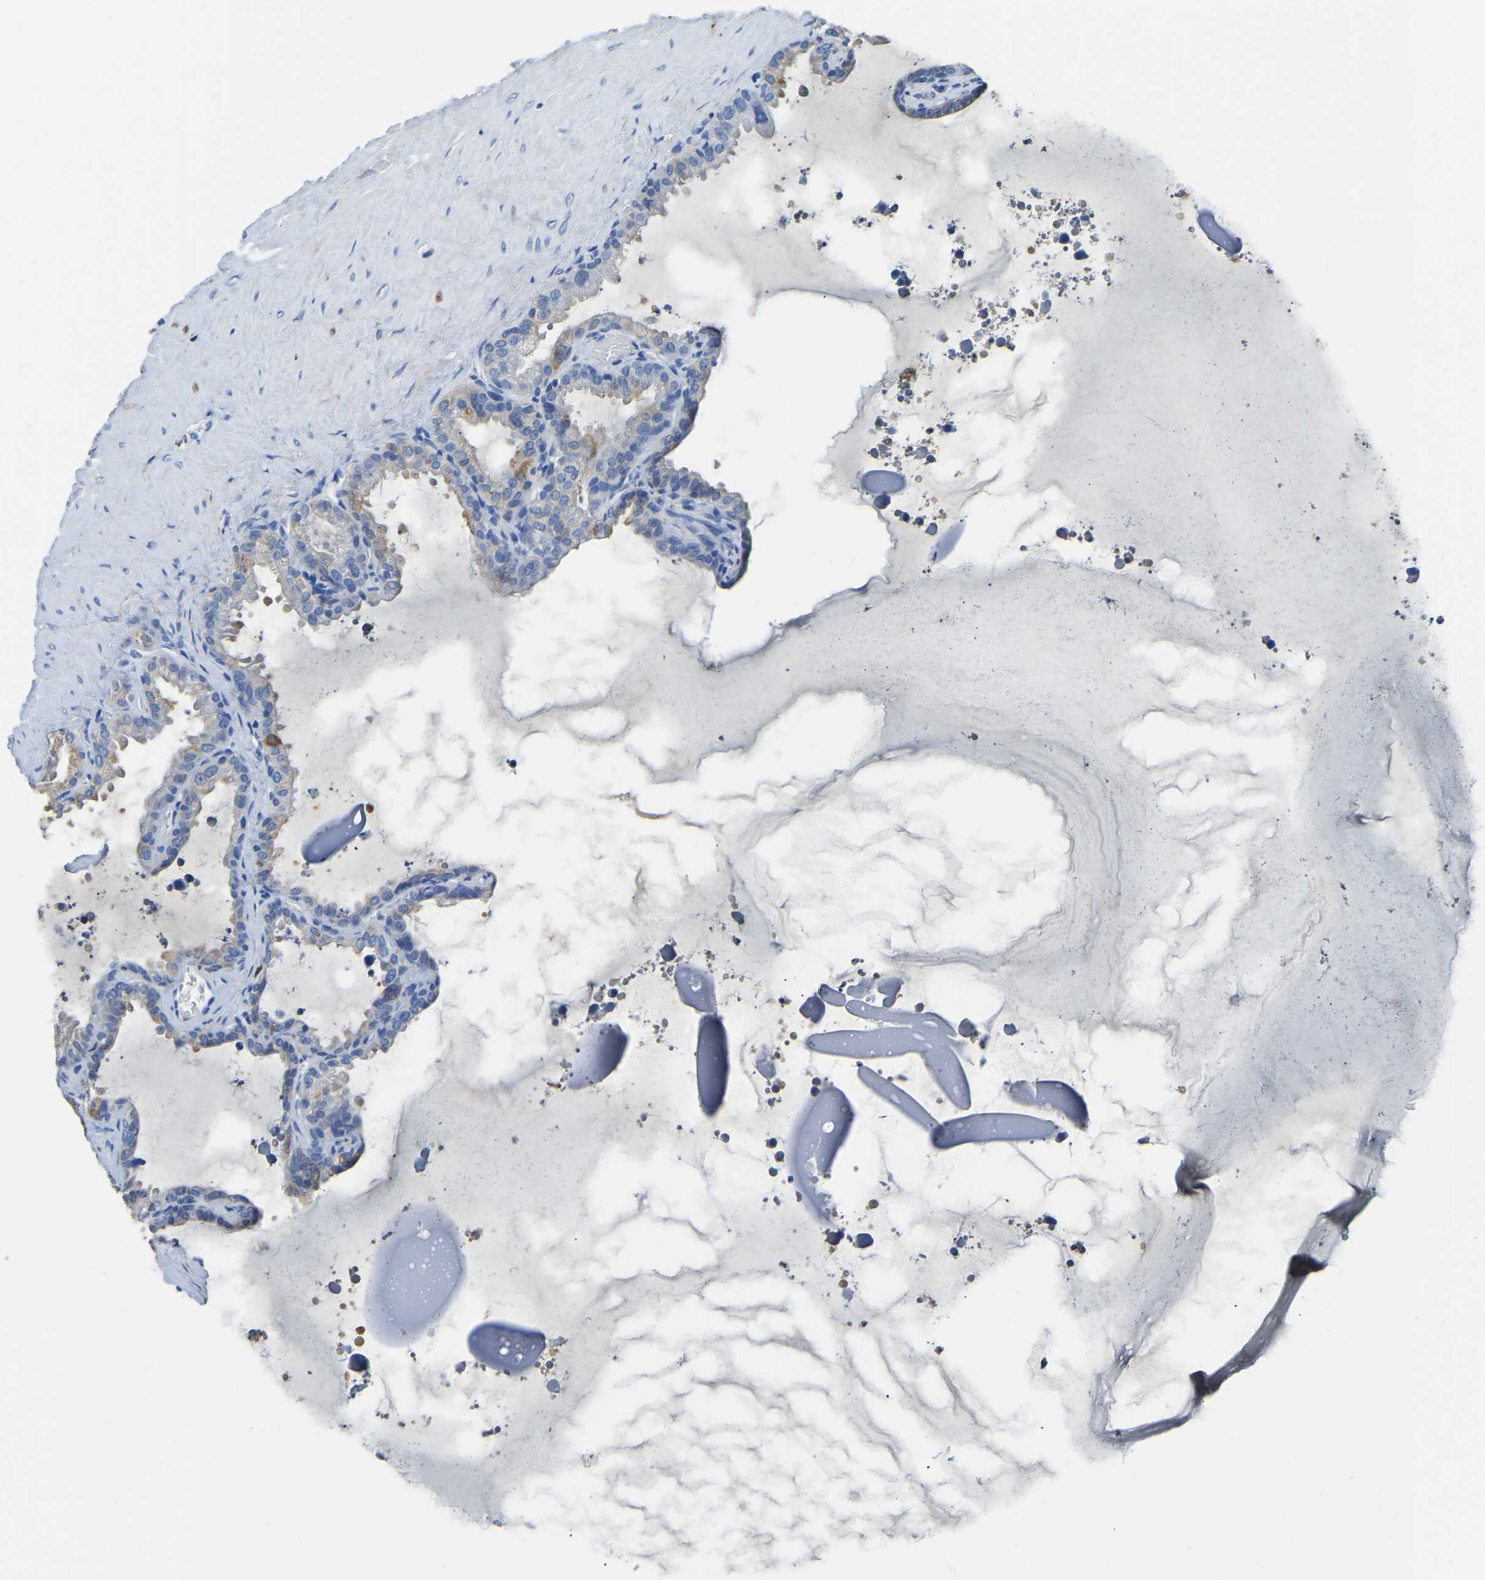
{"staining": {"intensity": "moderate", "quantity": "25%-75%", "location": "cytoplasmic/membranous"}, "tissue": "seminal vesicle", "cell_type": "Glandular cells", "image_type": "normal", "snomed": [{"axis": "morphology", "description": "Normal tissue, NOS"}, {"axis": "topography", "description": "Seminal veicle"}], "caption": "Human seminal vesicle stained for a protein (brown) reveals moderate cytoplasmic/membranous positive expression in approximately 25%-75% of glandular cells.", "gene": "ZDHHC13", "patient": {"sex": "male", "age": 46}}